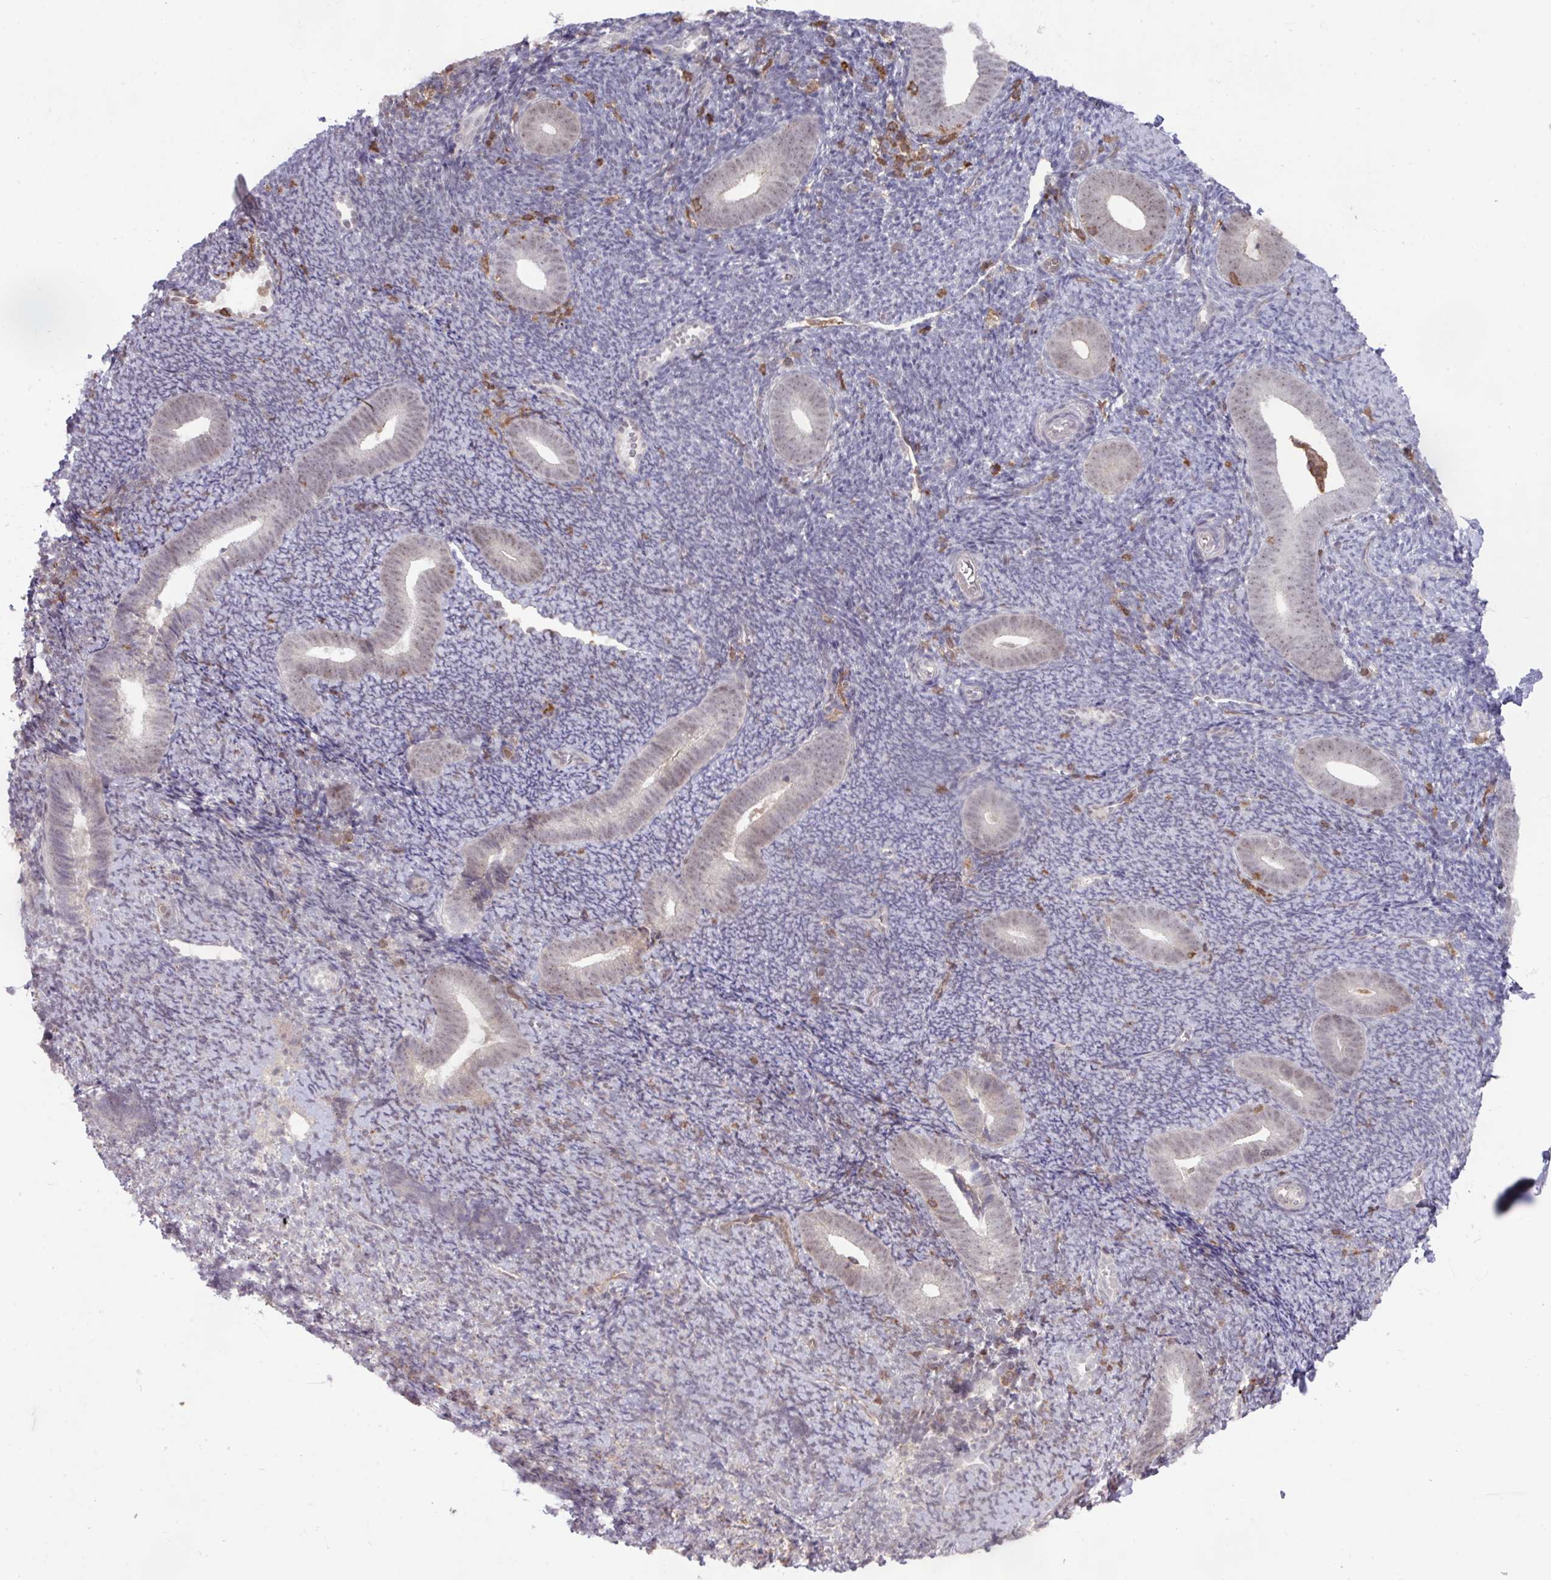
{"staining": {"intensity": "moderate", "quantity": "25%-75%", "location": "cytoplasmic/membranous,nuclear"}, "tissue": "endometrium", "cell_type": "Cells in endometrial stroma", "image_type": "normal", "snomed": [{"axis": "morphology", "description": "Normal tissue, NOS"}, {"axis": "topography", "description": "Endometrium"}], "caption": "A medium amount of moderate cytoplasmic/membranous,nuclear positivity is seen in about 25%-75% of cells in endometrial stroma in unremarkable endometrium.", "gene": "GON7", "patient": {"sex": "female", "age": 39}}